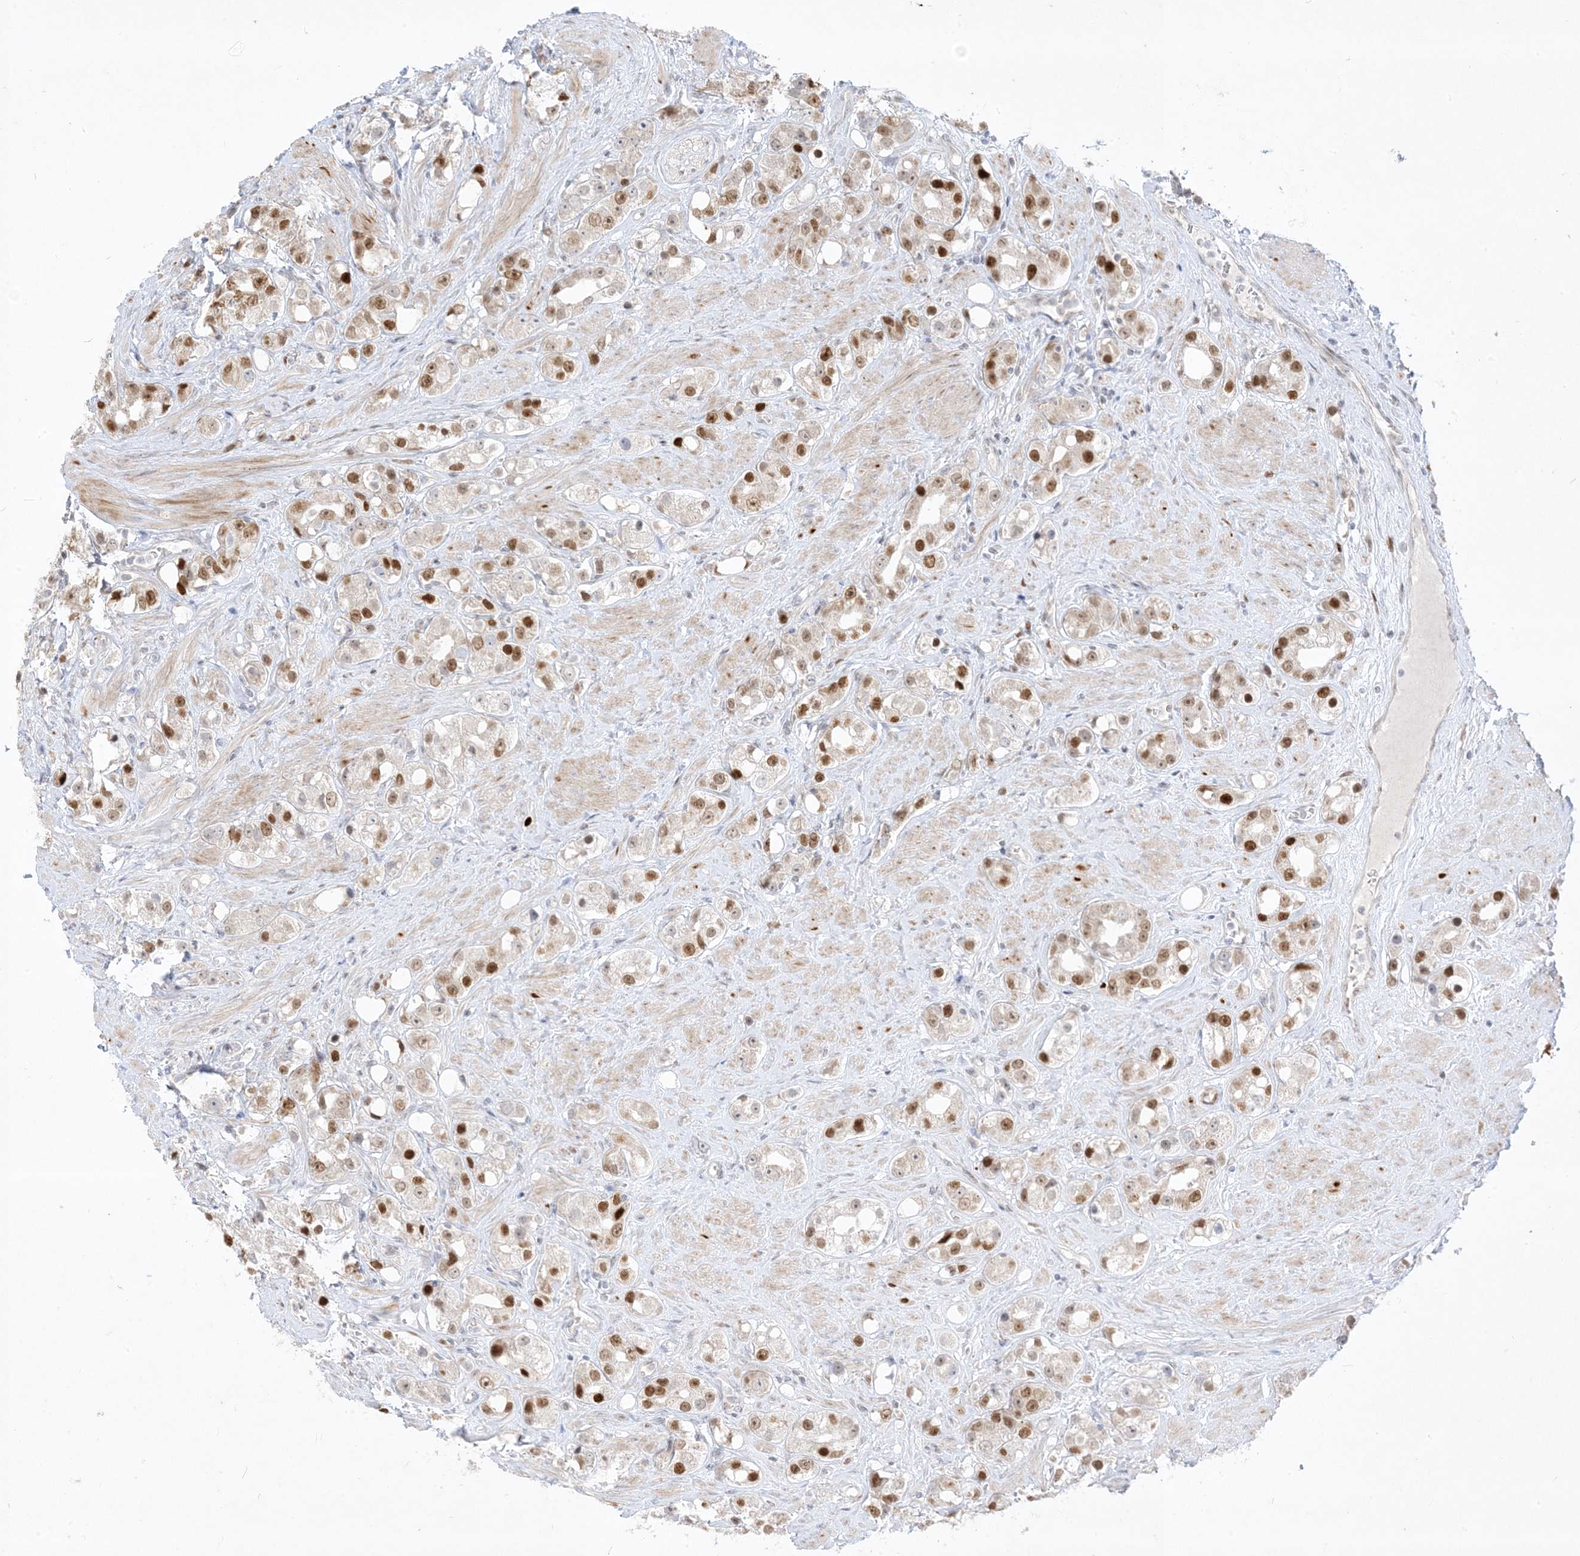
{"staining": {"intensity": "strong", "quantity": ">75%", "location": "nuclear"}, "tissue": "prostate cancer", "cell_type": "Tumor cells", "image_type": "cancer", "snomed": [{"axis": "morphology", "description": "Adenocarcinoma, NOS"}, {"axis": "topography", "description": "Prostate"}], "caption": "Protein staining of prostate cancer tissue reveals strong nuclear positivity in approximately >75% of tumor cells.", "gene": "BHLHE40", "patient": {"sex": "male", "age": 79}}